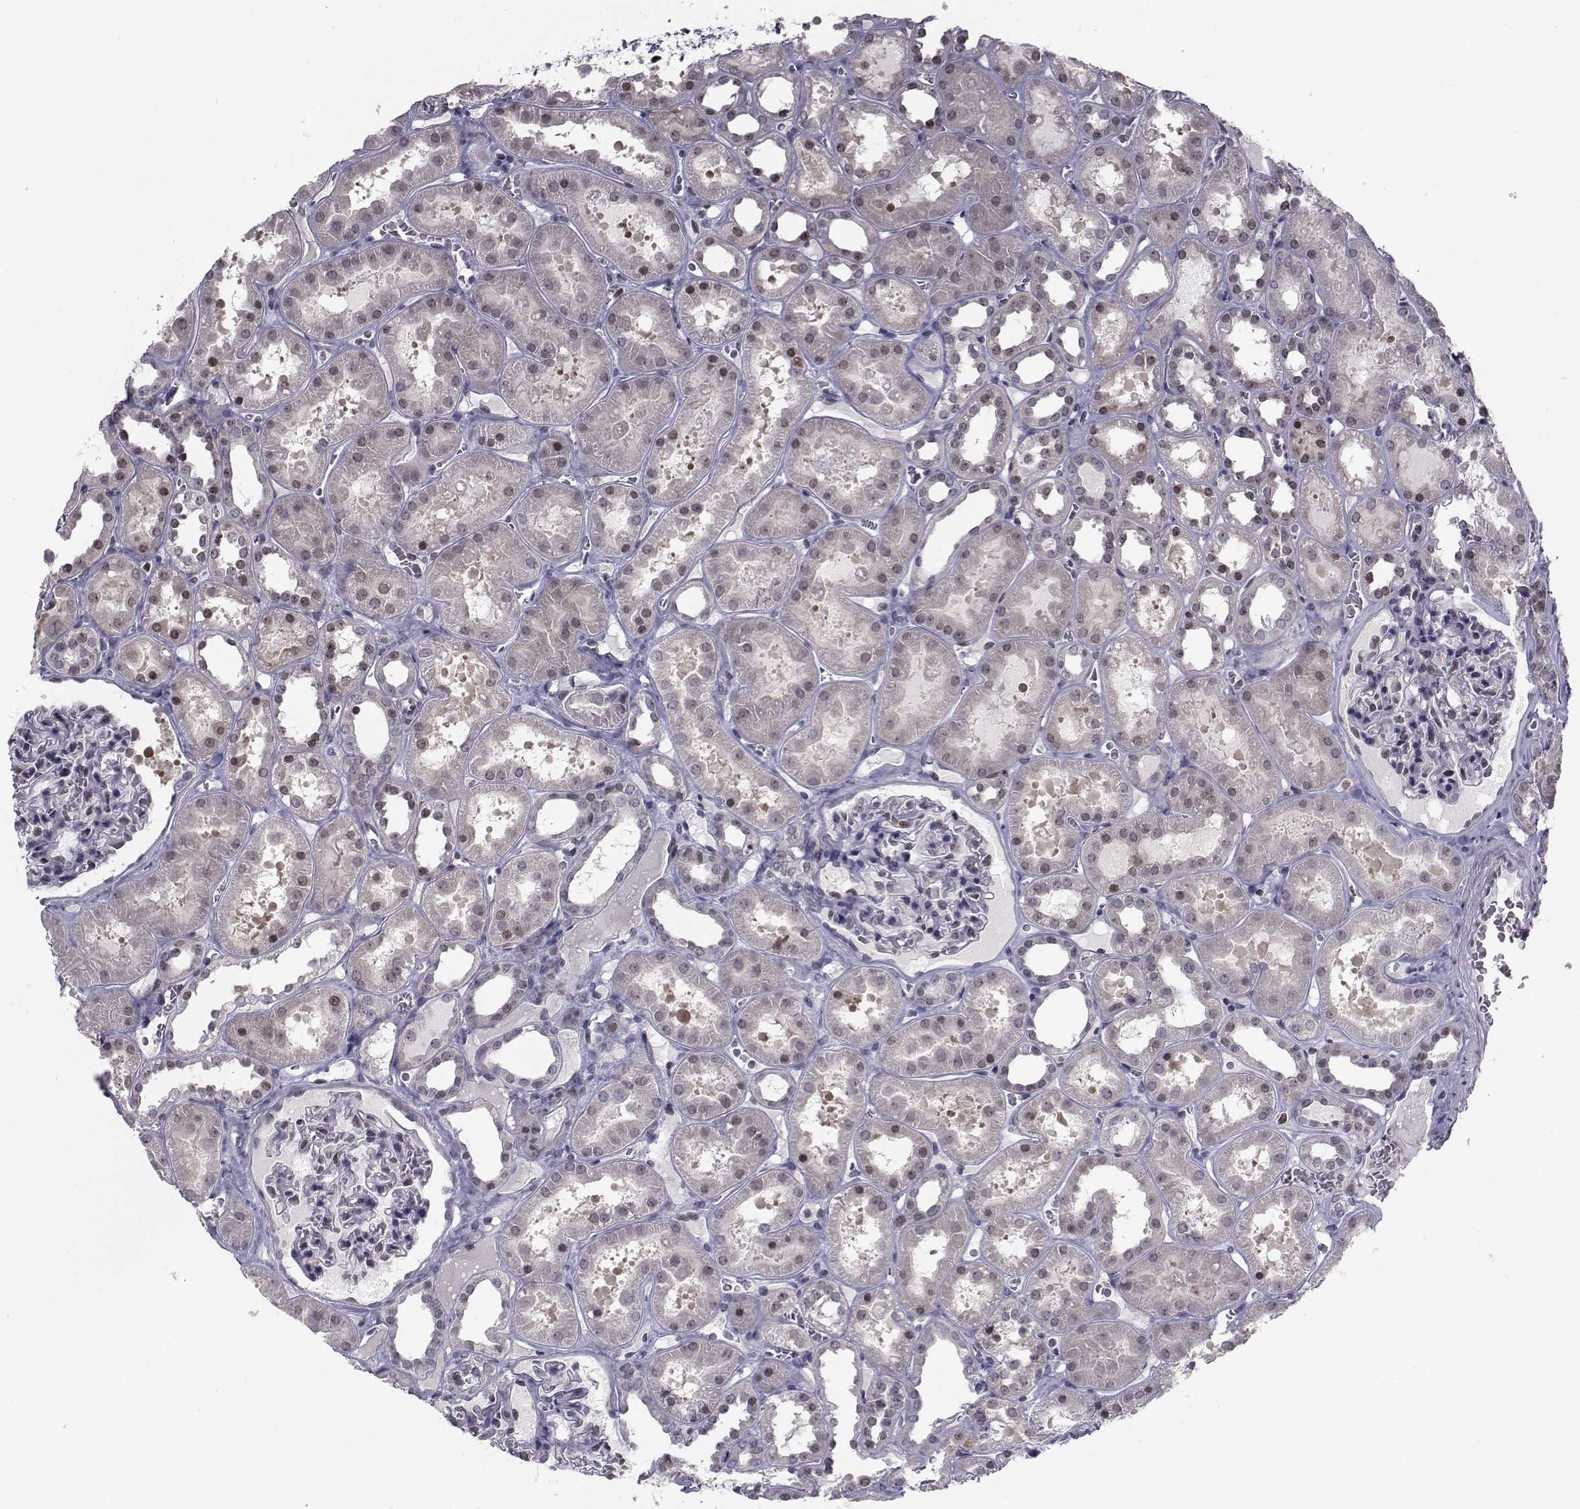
{"staining": {"intensity": "negative", "quantity": "none", "location": "none"}, "tissue": "kidney", "cell_type": "Cells in glomeruli", "image_type": "normal", "snomed": [{"axis": "morphology", "description": "Normal tissue, NOS"}, {"axis": "topography", "description": "Kidney"}], "caption": "A micrograph of kidney stained for a protein demonstrates no brown staining in cells in glomeruli. Brightfield microscopy of immunohistochemistry (IHC) stained with DAB (3,3'-diaminobenzidine) (brown) and hematoxylin (blue), captured at high magnification.", "gene": "PCP4L1", "patient": {"sex": "female", "age": 41}}